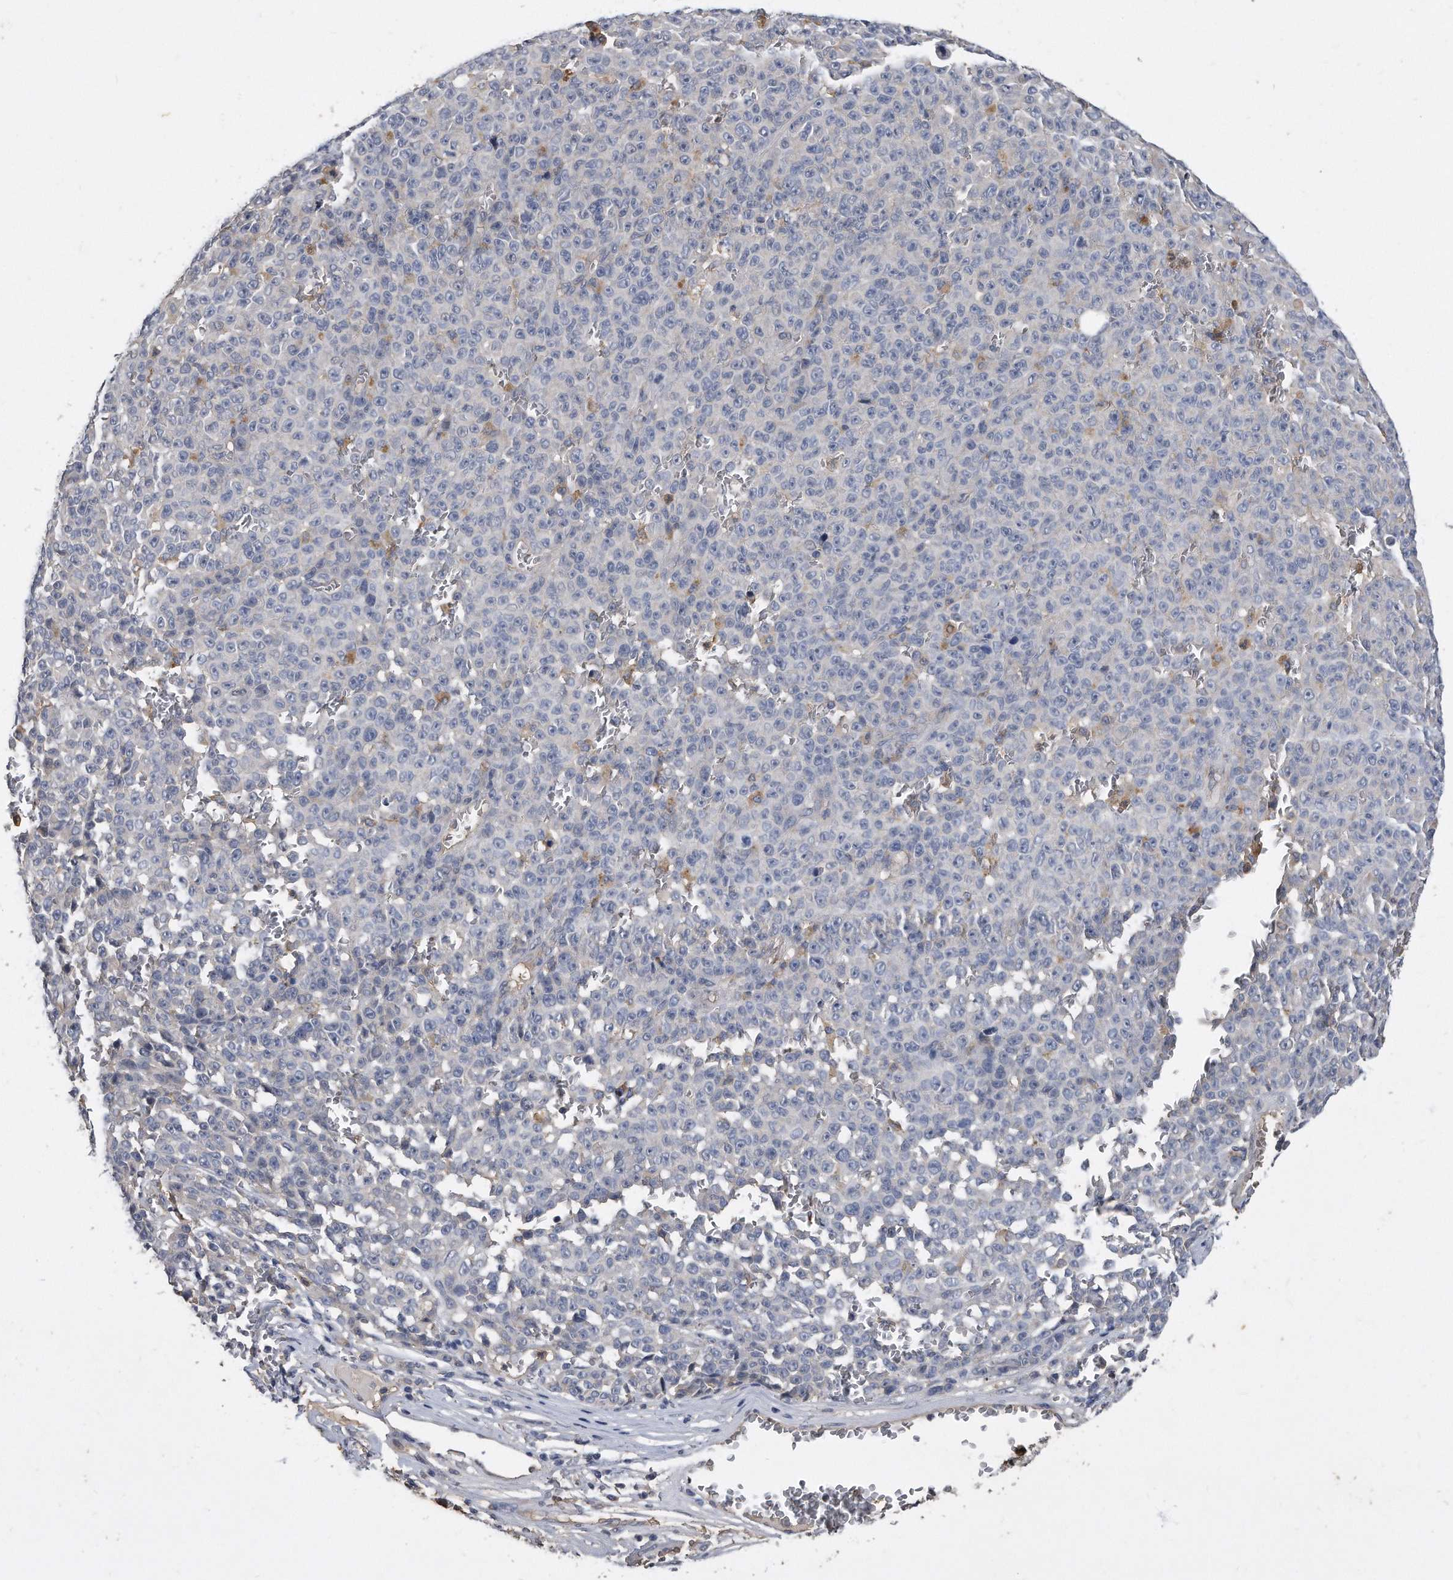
{"staining": {"intensity": "negative", "quantity": "none", "location": "none"}, "tissue": "melanoma", "cell_type": "Tumor cells", "image_type": "cancer", "snomed": [{"axis": "morphology", "description": "Malignant melanoma, NOS"}, {"axis": "topography", "description": "Skin"}], "caption": "An IHC photomicrograph of melanoma is shown. There is no staining in tumor cells of melanoma.", "gene": "HOMER3", "patient": {"sex": "female", "age": 82}}